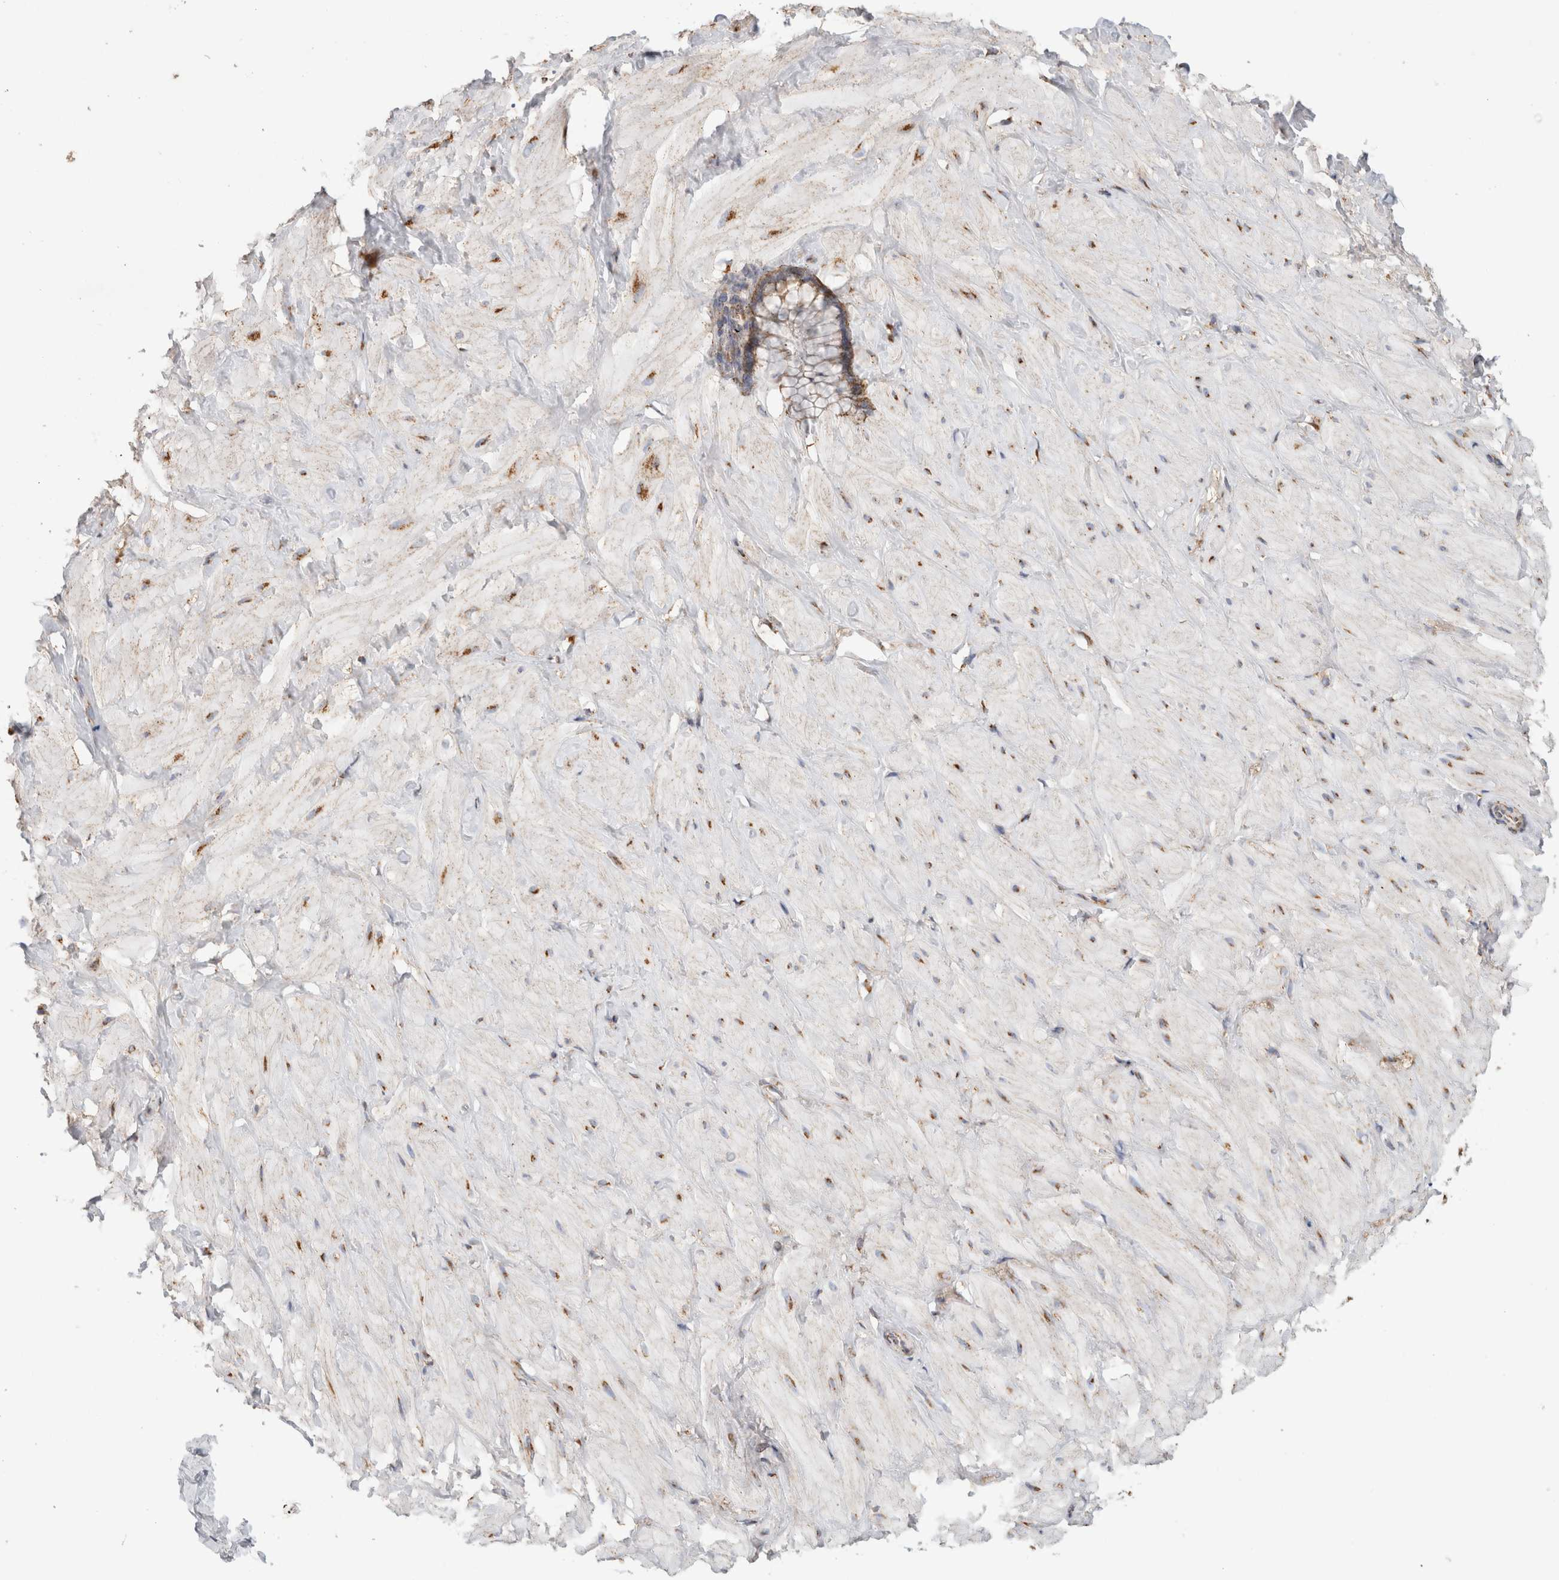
{"staining": {"intensity": "weak", "quantity": ">75%", "location": "cytoplasmic/membranous"}, "tissue": "adipose tissue", "cell_type": "Adipocytes", "image_type": "normal", "snomed": [{"axis": "morphology", "description": "Normal tissue, NOS"}, {"axis": "topography", "description": "Adipose tissue"}, {"axis": "topography", "description": "Vascular tissue"}, {"axis": "topography", "description": "Peripheral nerve tissue"}], "caption": "Protein analysis of benign adipose tissue displays weak cytoplasmic/membranous expression in about >75% of adipocytes. (DAB IHC, brown staining for protein, blue staining for nuclei).", "gene": "IARS2", "patient": {"sex": "male", "age": 25}}